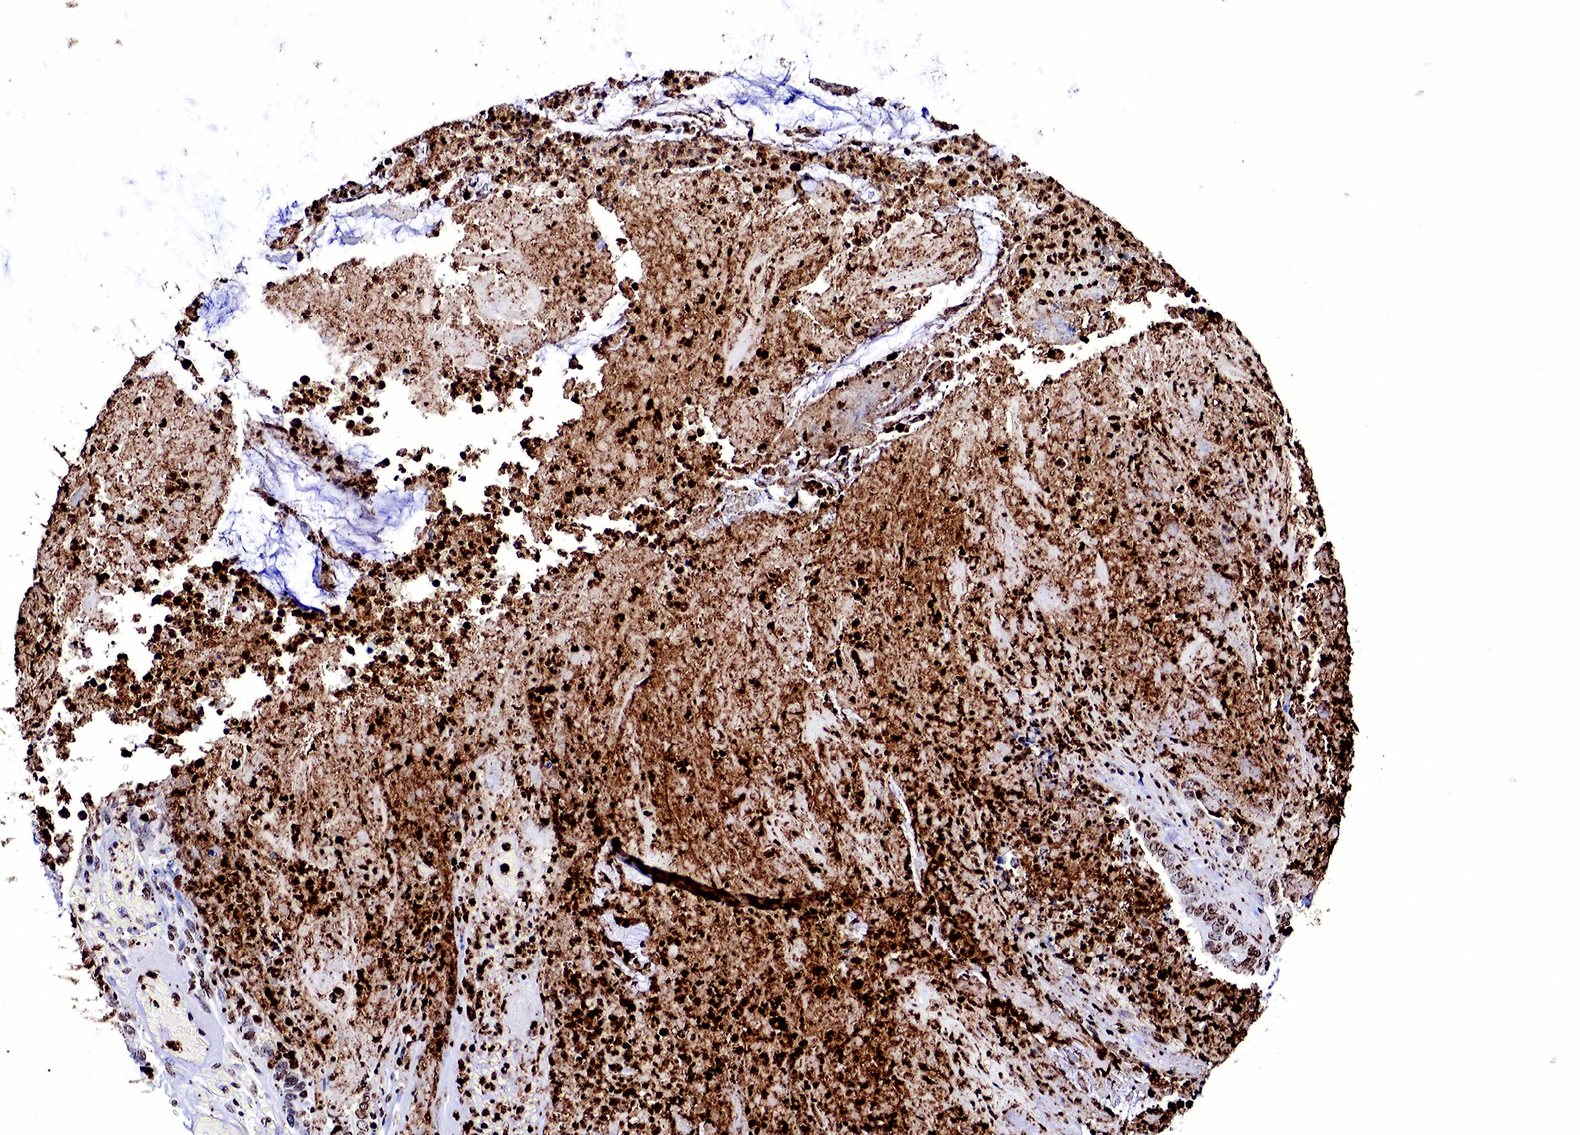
{"staining": {"intensity": "moderate", "quantity": "<25%", "location": "cytoplasmic/membranous,nuclear"}, "tissue": "colorectal cancer", "cell_type": "Tumor cells", "image_type": "cancer", "snomed": [{"axis": "morphology", "description": "Adenocarcinoma, NOS"}, {"axis": "topography", "description": "Rectum"}], "caption": "Human adenocarcinoma (colorectal) stained with a brown dye reveals moderate cytoplasmic/membranous and nuclear positive positivity in approximately <25% of tumor cells.", "gene": "FUT4", "patient": {"sex": "female", "age": 65}}